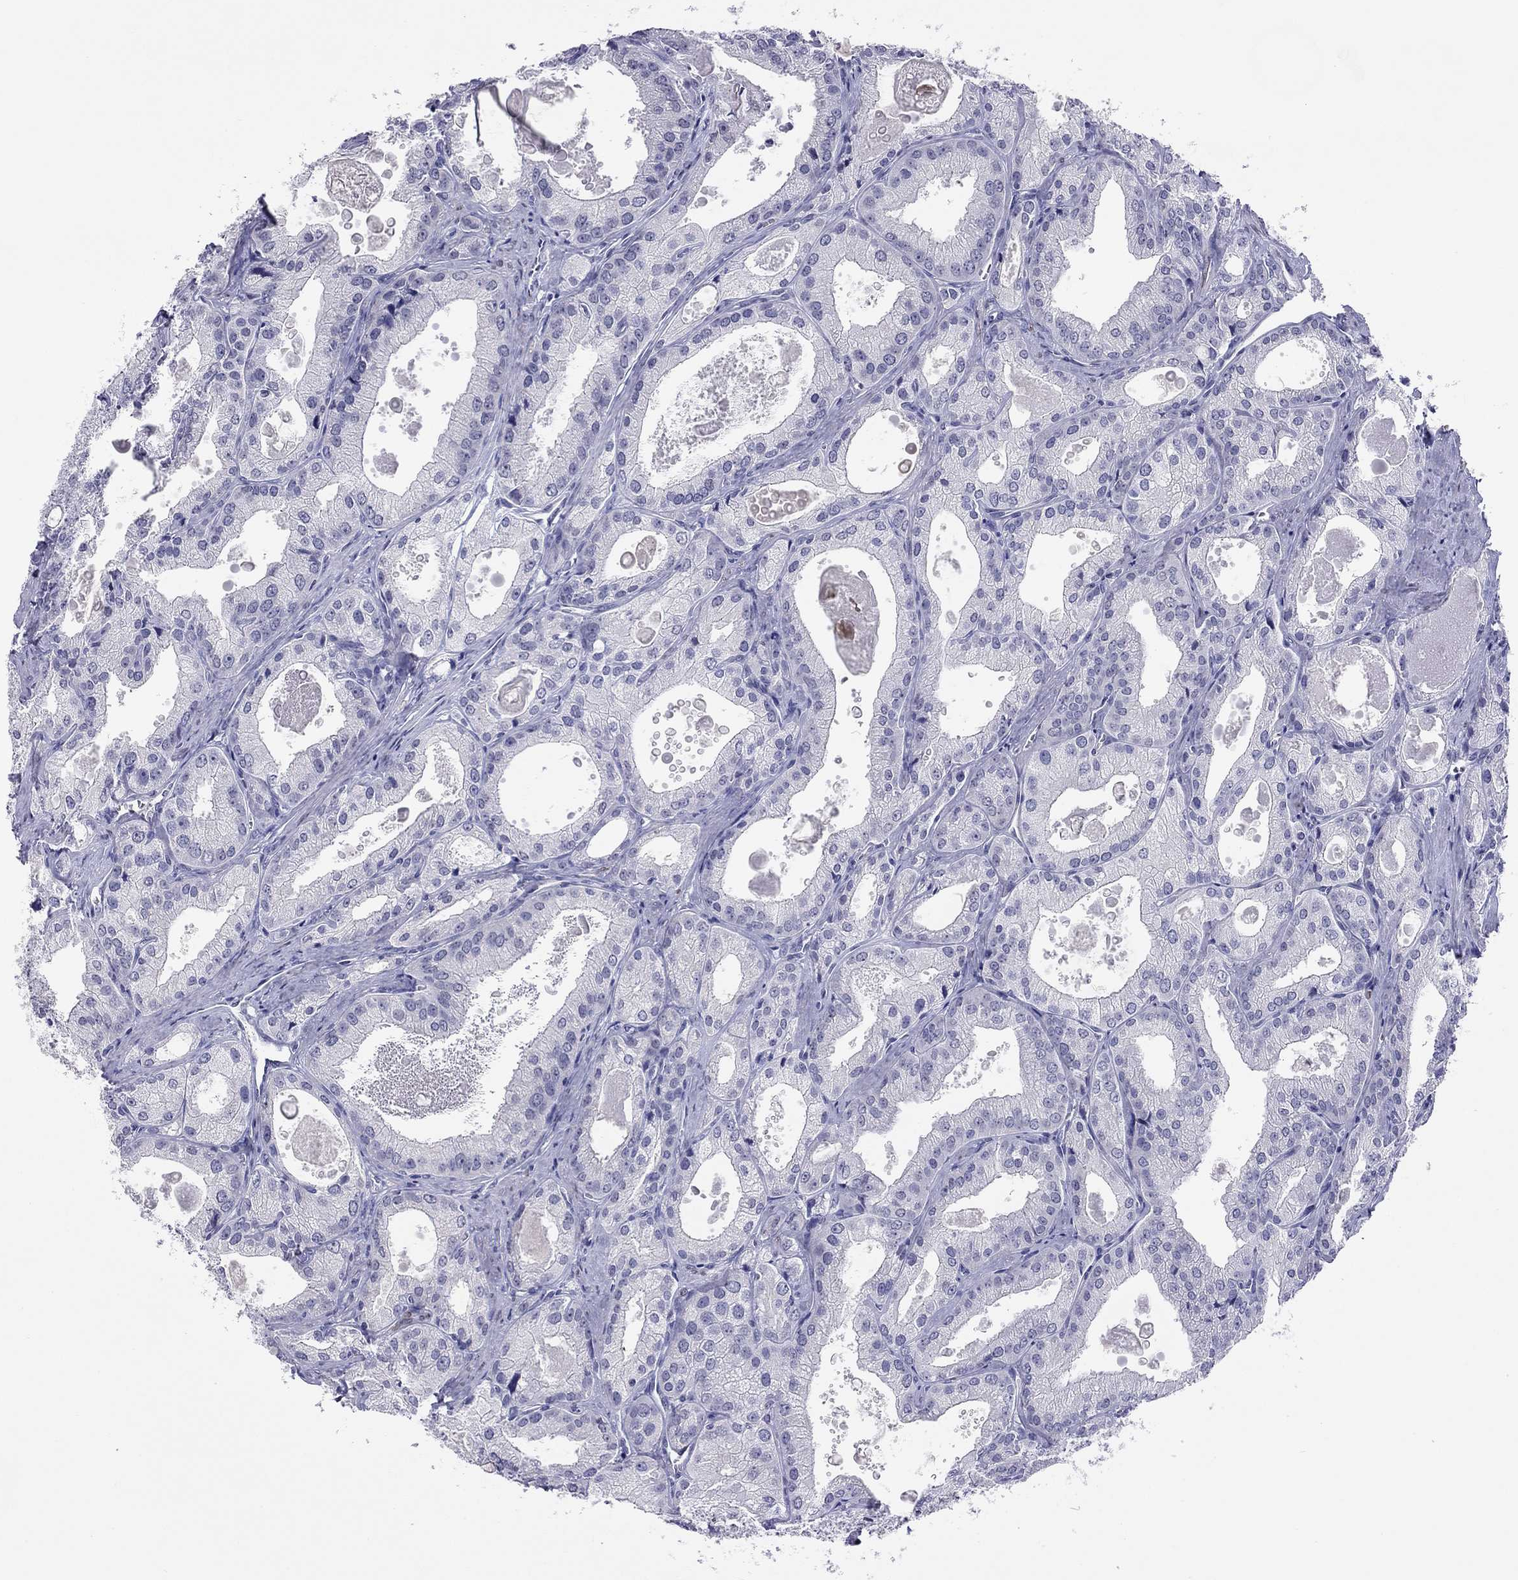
{"staining": {"intensity": "negative", "quantity": "none", "location": "none"}, "tissue": "prostate cancer", "cell_type": "Tumor cells", "image_type": "cancer", "snomed": [{"axis": "morphology", "description": "Adenocarcinoma, NOS"}, {"axis": "morphology", "description": "Adenocarcinoma, High grade"}, {"axis": "topography", "description": "Prostate"}], "caption": "The image reveals no staining of tumor cells in prostate high-grade adenocarcinoma.", "gene": "ARMC12", "patient": {"sex": "male", "age": 70}}